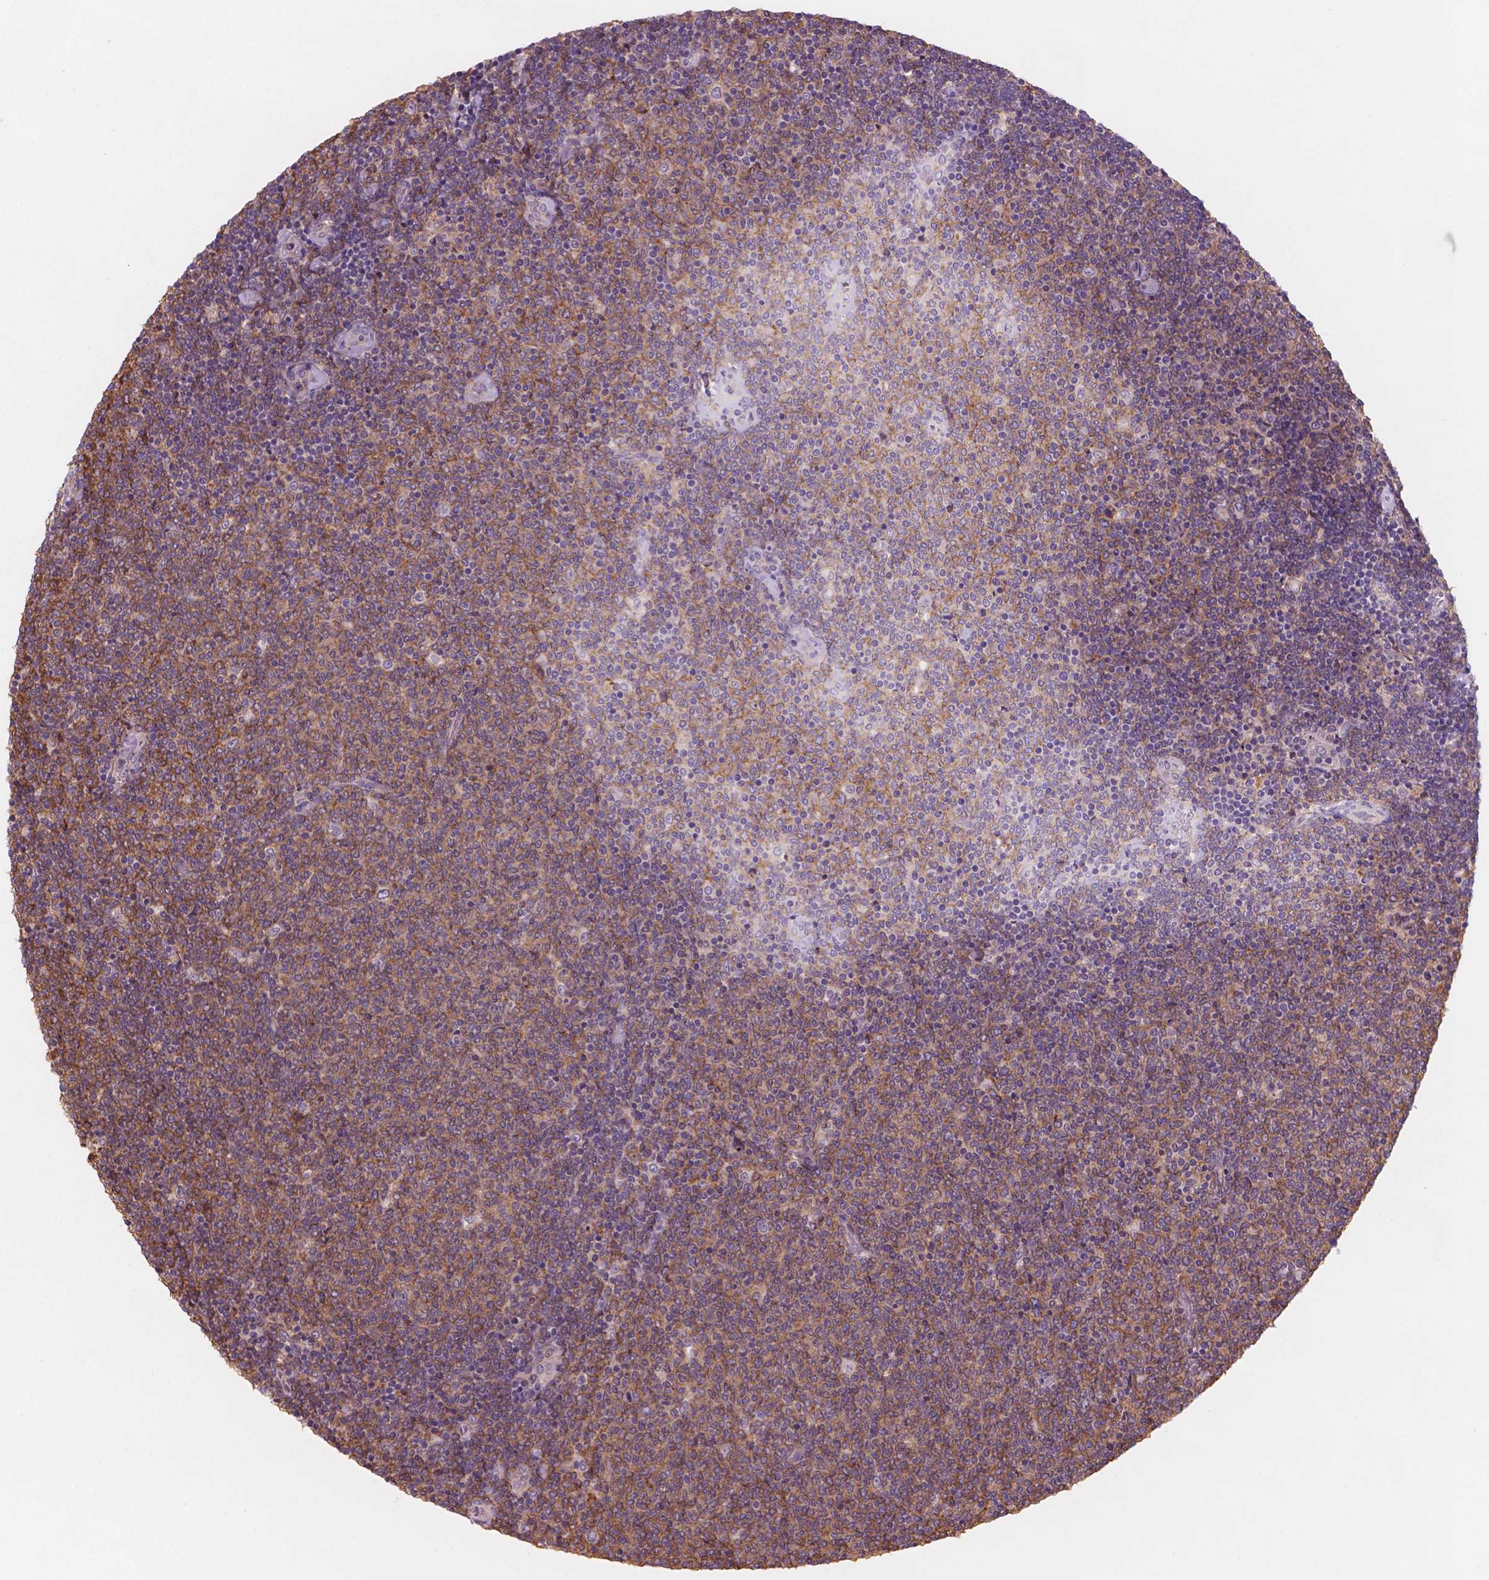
{"staining": {"intensity": "weak", "quantity": "25%-75%", "location": "cytoplasmic/membranous"}, "tissue": "lymphoma", "cell_type": "Tumor cells", "image_type": "cancer", "snomed": [{"axis": "morphology", "description": "Malignant lymphoma, non-Hodgkin's type, Low grade"}, {"axis": "topography", "description": "Lymph node"}], "caption": "Protein staining shows weak cytoplasmic/membranous staining in approximately 25%-75% of tumor cells in lymphoma.", "gene": "ENSG00000187186", "patient": {"sex": "male", "age": 52}}